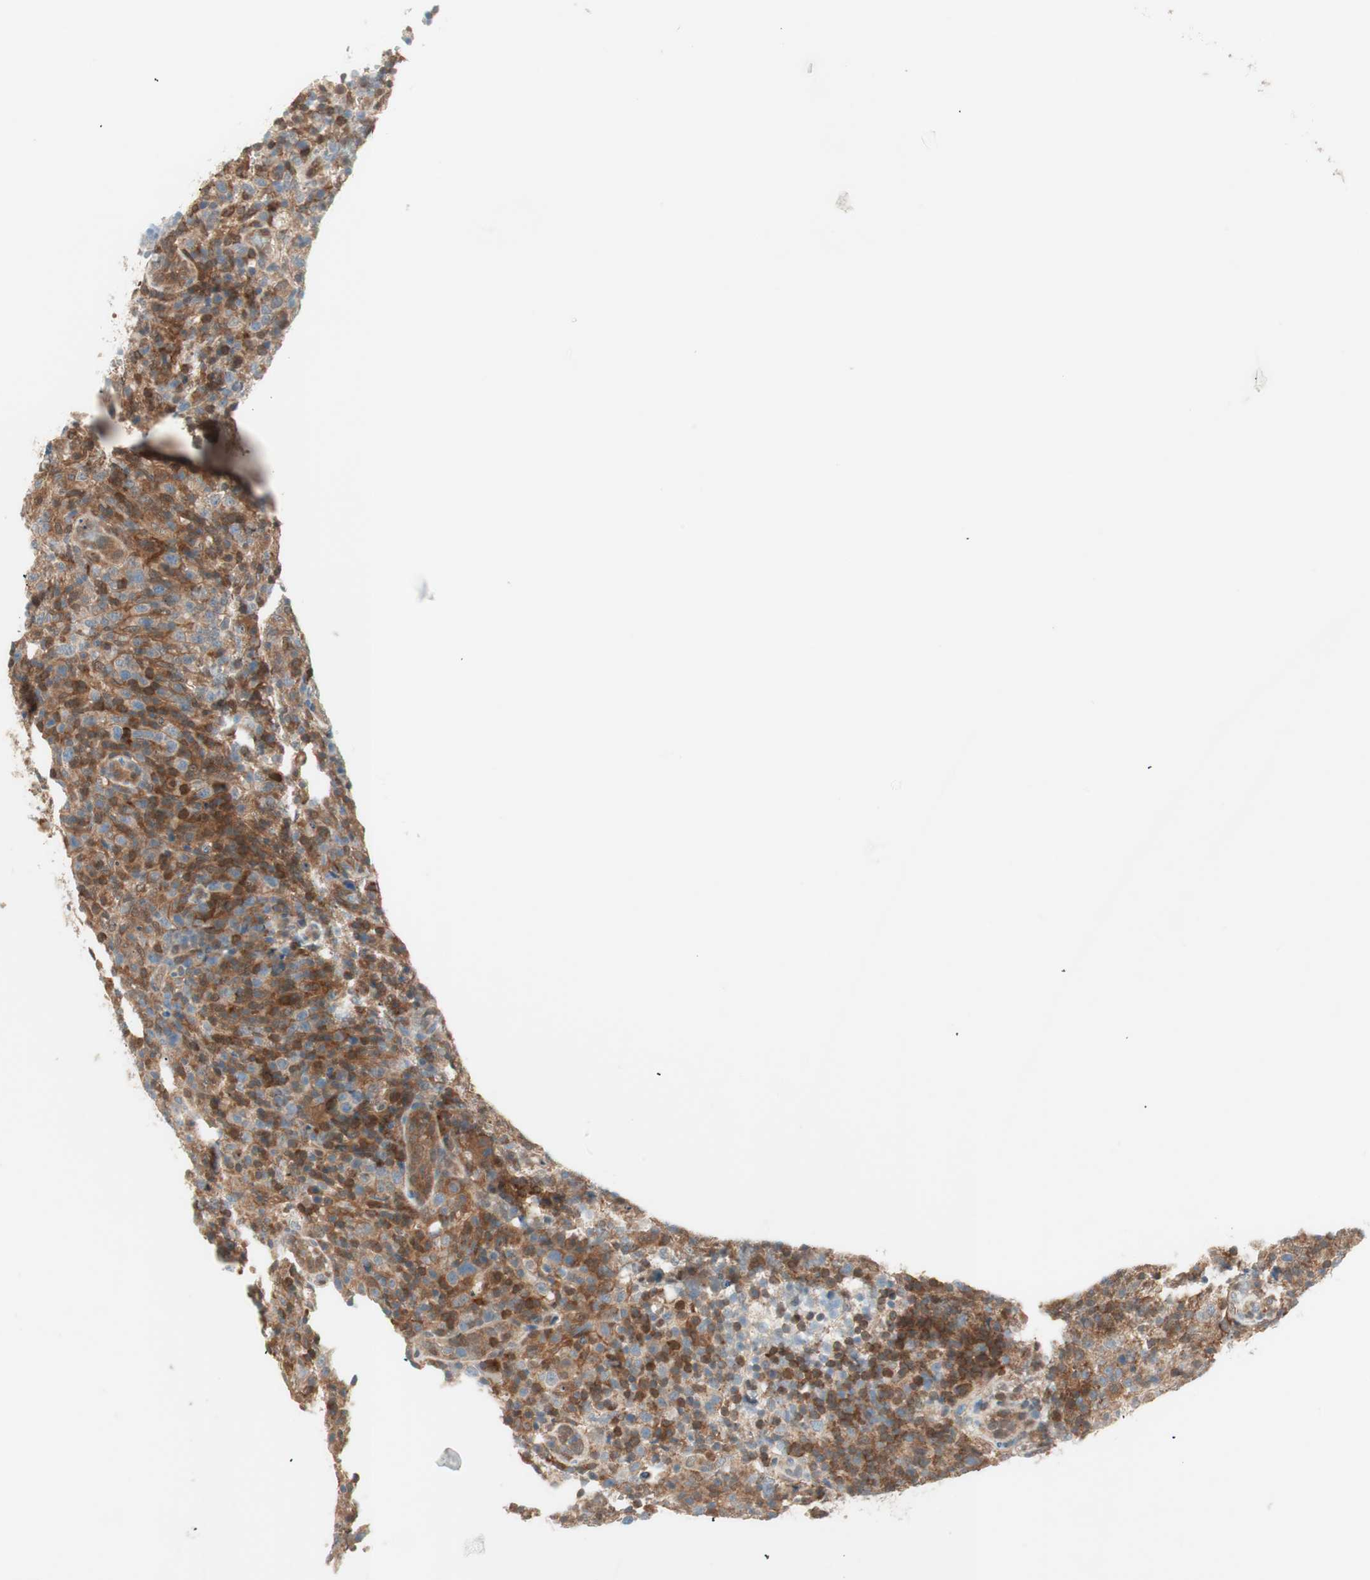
{"staining": {"intensity": "moderate", "quantity": "25%-75%", "location": "cytoplasmic/membranous"}, "tissue": "lymphoma", "cell_type": "Tumor cells", "image_type": "cancer", "snomed": [{"axis": "morphology", "description": "Malignant lymphoma, non-Hodgkin's type, High grade"}, {"axis": "topography", "description": "Lymph node"}], "caption": "Immunohistochemical staining of human malignant lymphoma, non-Hodgkin's type (high-grade) reveals medium levels of moderate cytoplasmic/membranous protein expression in approximately 25%-75% of tumor cells.", "gene": "GALT", "patient": {"sex": "female", "age": 76}}